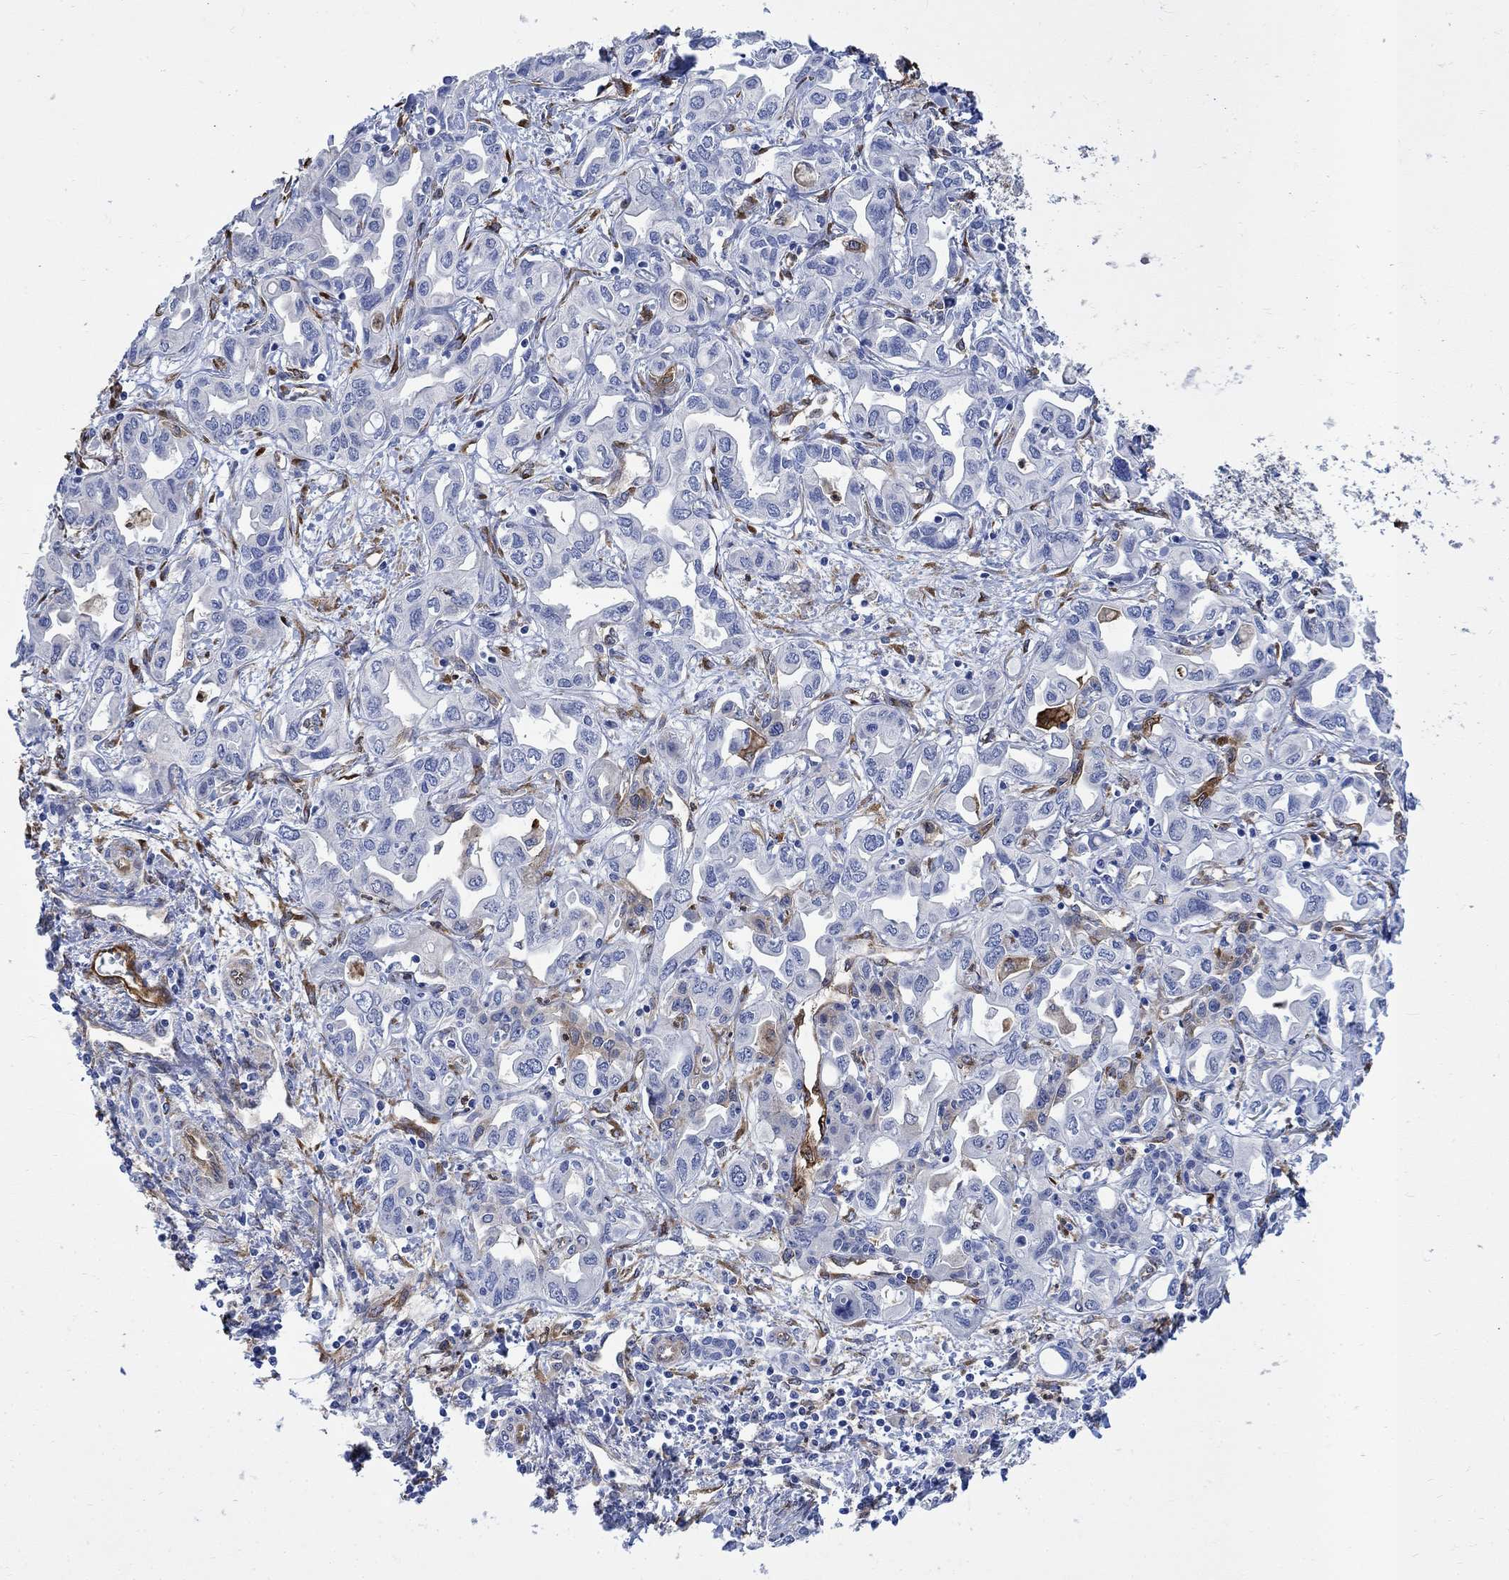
{"staining": {"intensity": "weak", "quantity": "<25%", "location": "cytoplasmic/membranous"}, "tissue": "liver cancer", "cell_type": "Tumor cells", "image_type": "cancer", "snomed": [{"axis": "morphology", "description": "Cholangiocarcinoma"}, {"axis": "topography", "description": "Liver"}], "caption": "IHC image of neoplastic tissue: liver cancer (cholangiocarcinoma) stained with DAB (3,3'-diaminobenzidine) displays no significant protein expression in tumor cells.", "gene": "TGM2", "patient": {"sex": "female", "age": 64}}